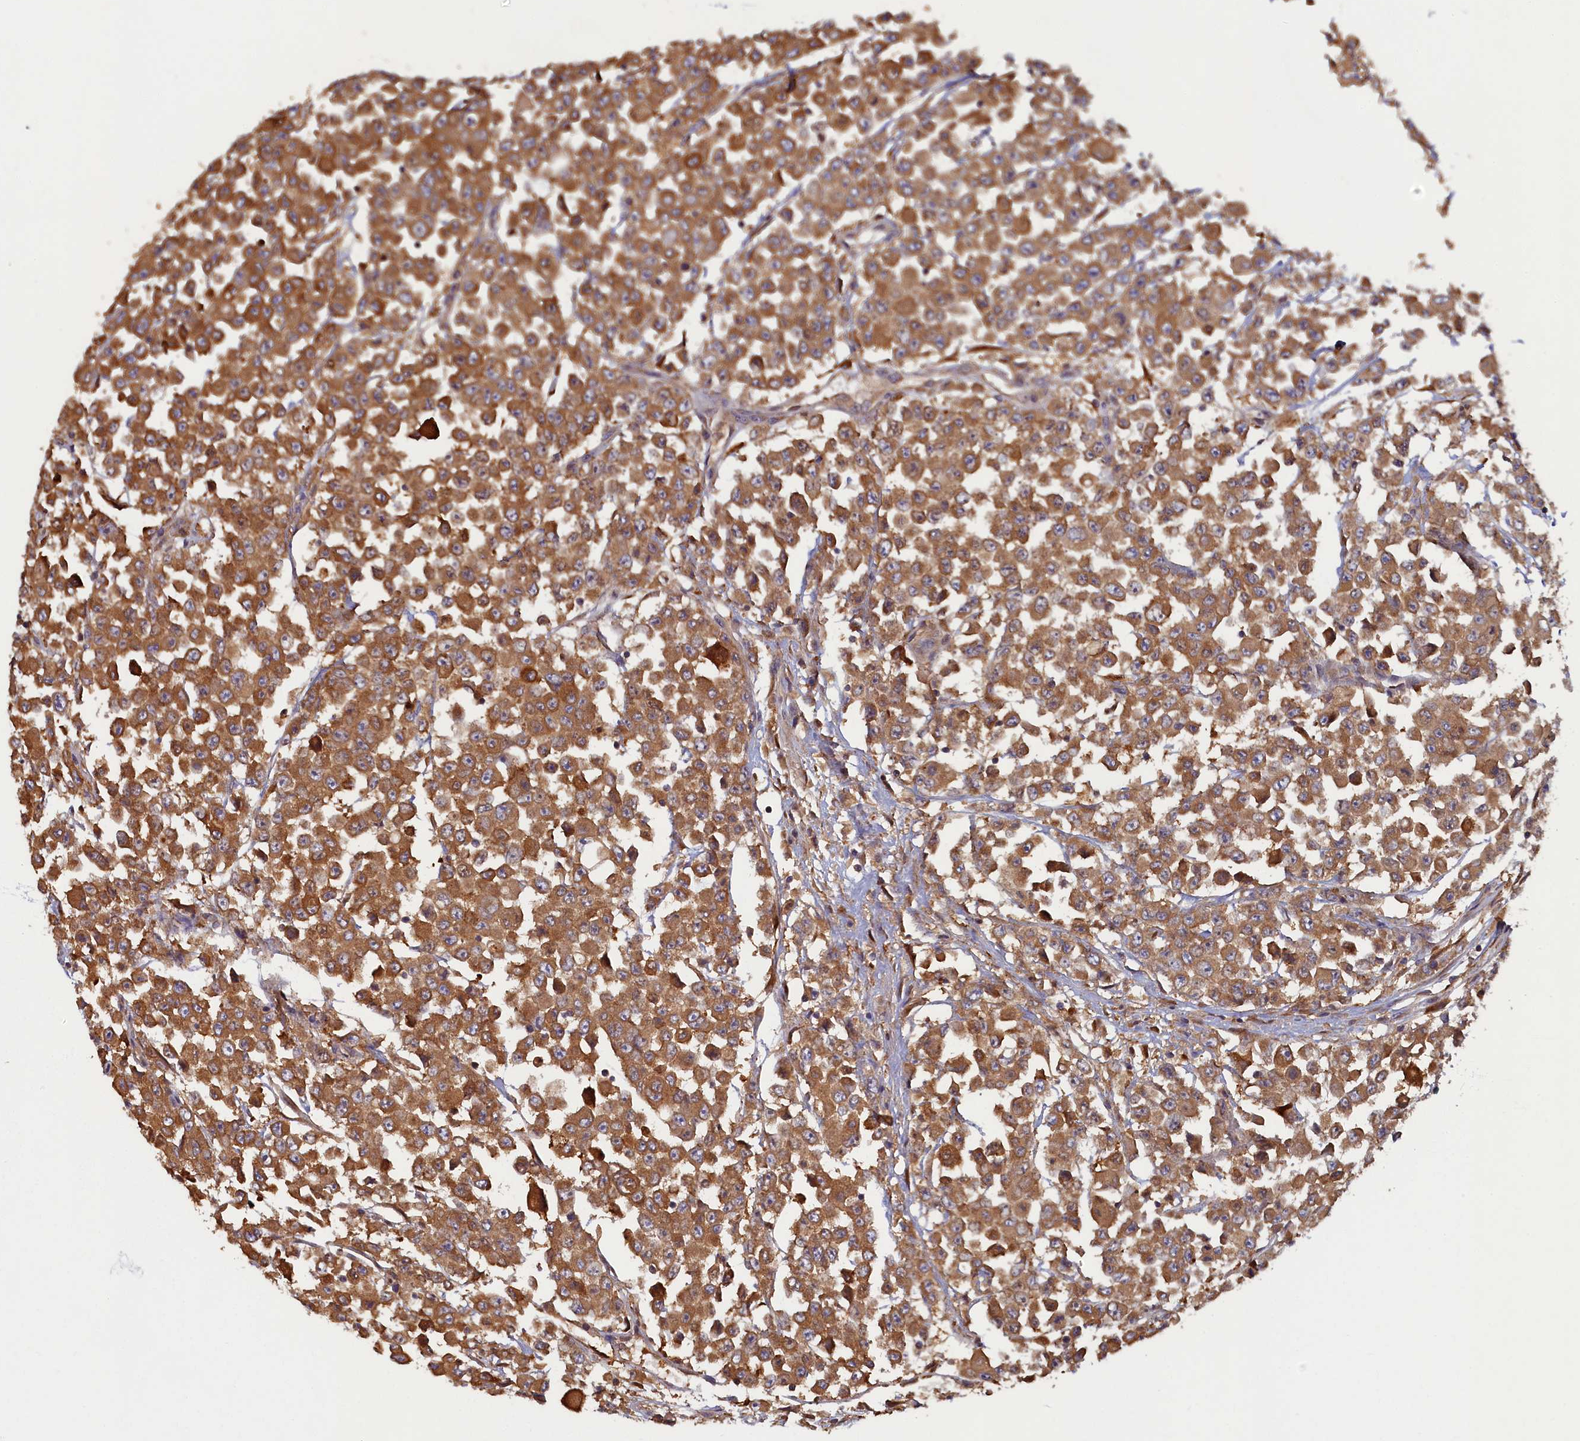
{"staining": {"intensity": "moderate", "quantity": ">75%", "location": "cytoplasmic/membranous"}, "tissue": "colorectal cancer", "cell_type": "Tumor cells", "image_type": "cancer", "snomed": [{"axis": "morphology", "description": "Adenocarcinoma, NOS"}, {"axis": "topography", "description": "Colon"}], "caption": "There is medium levels of moderate cytoplasmic/membranous staining in tumor cells of colorectal adenocarcinoma, as demonstrated by immunohistochemical staining (brown color).", "gene": "TIMM8B", "patient": {"sex": "male", "age": 51}}